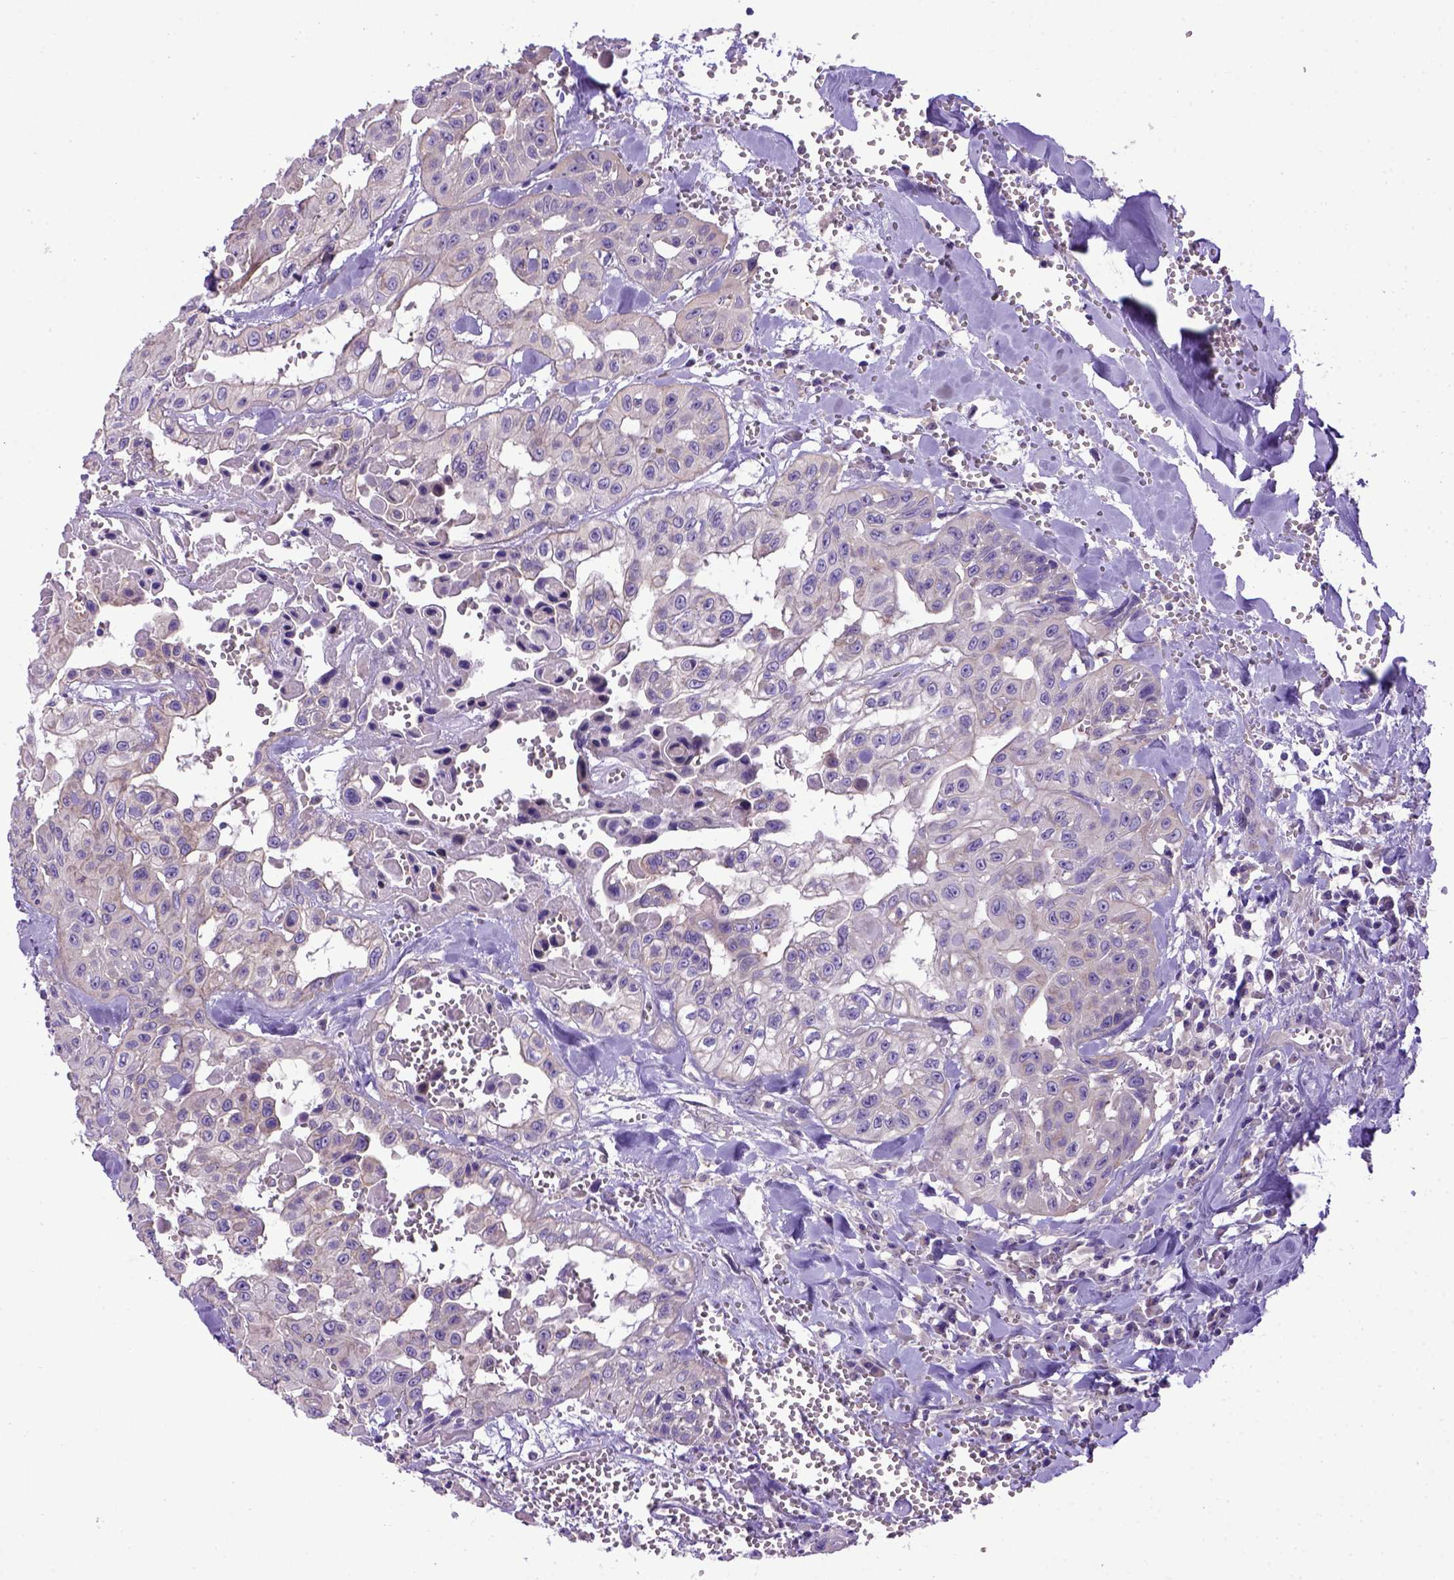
{"staining": {"intensity": "negative", "quantity": "none", "location": "none"}, "tissue": "head and neck cancer", "cell_type": "Tumor cells", "image_type": "cancer", "snomed": [{"axis": "morphology", "description": "Adenocarcinoma, NOS"}, {"axis": "topography", "description": "Head-Neck"}], "caption": "High magnification brightfield microscopy of head and neck adenocarcinoma stained with DAB (brown) and counterstained with hematoxylin (blue): tumor cells show no significant positivity.", "gene": "ADAM12", "patient": {"sex": "male", "age": 73}}